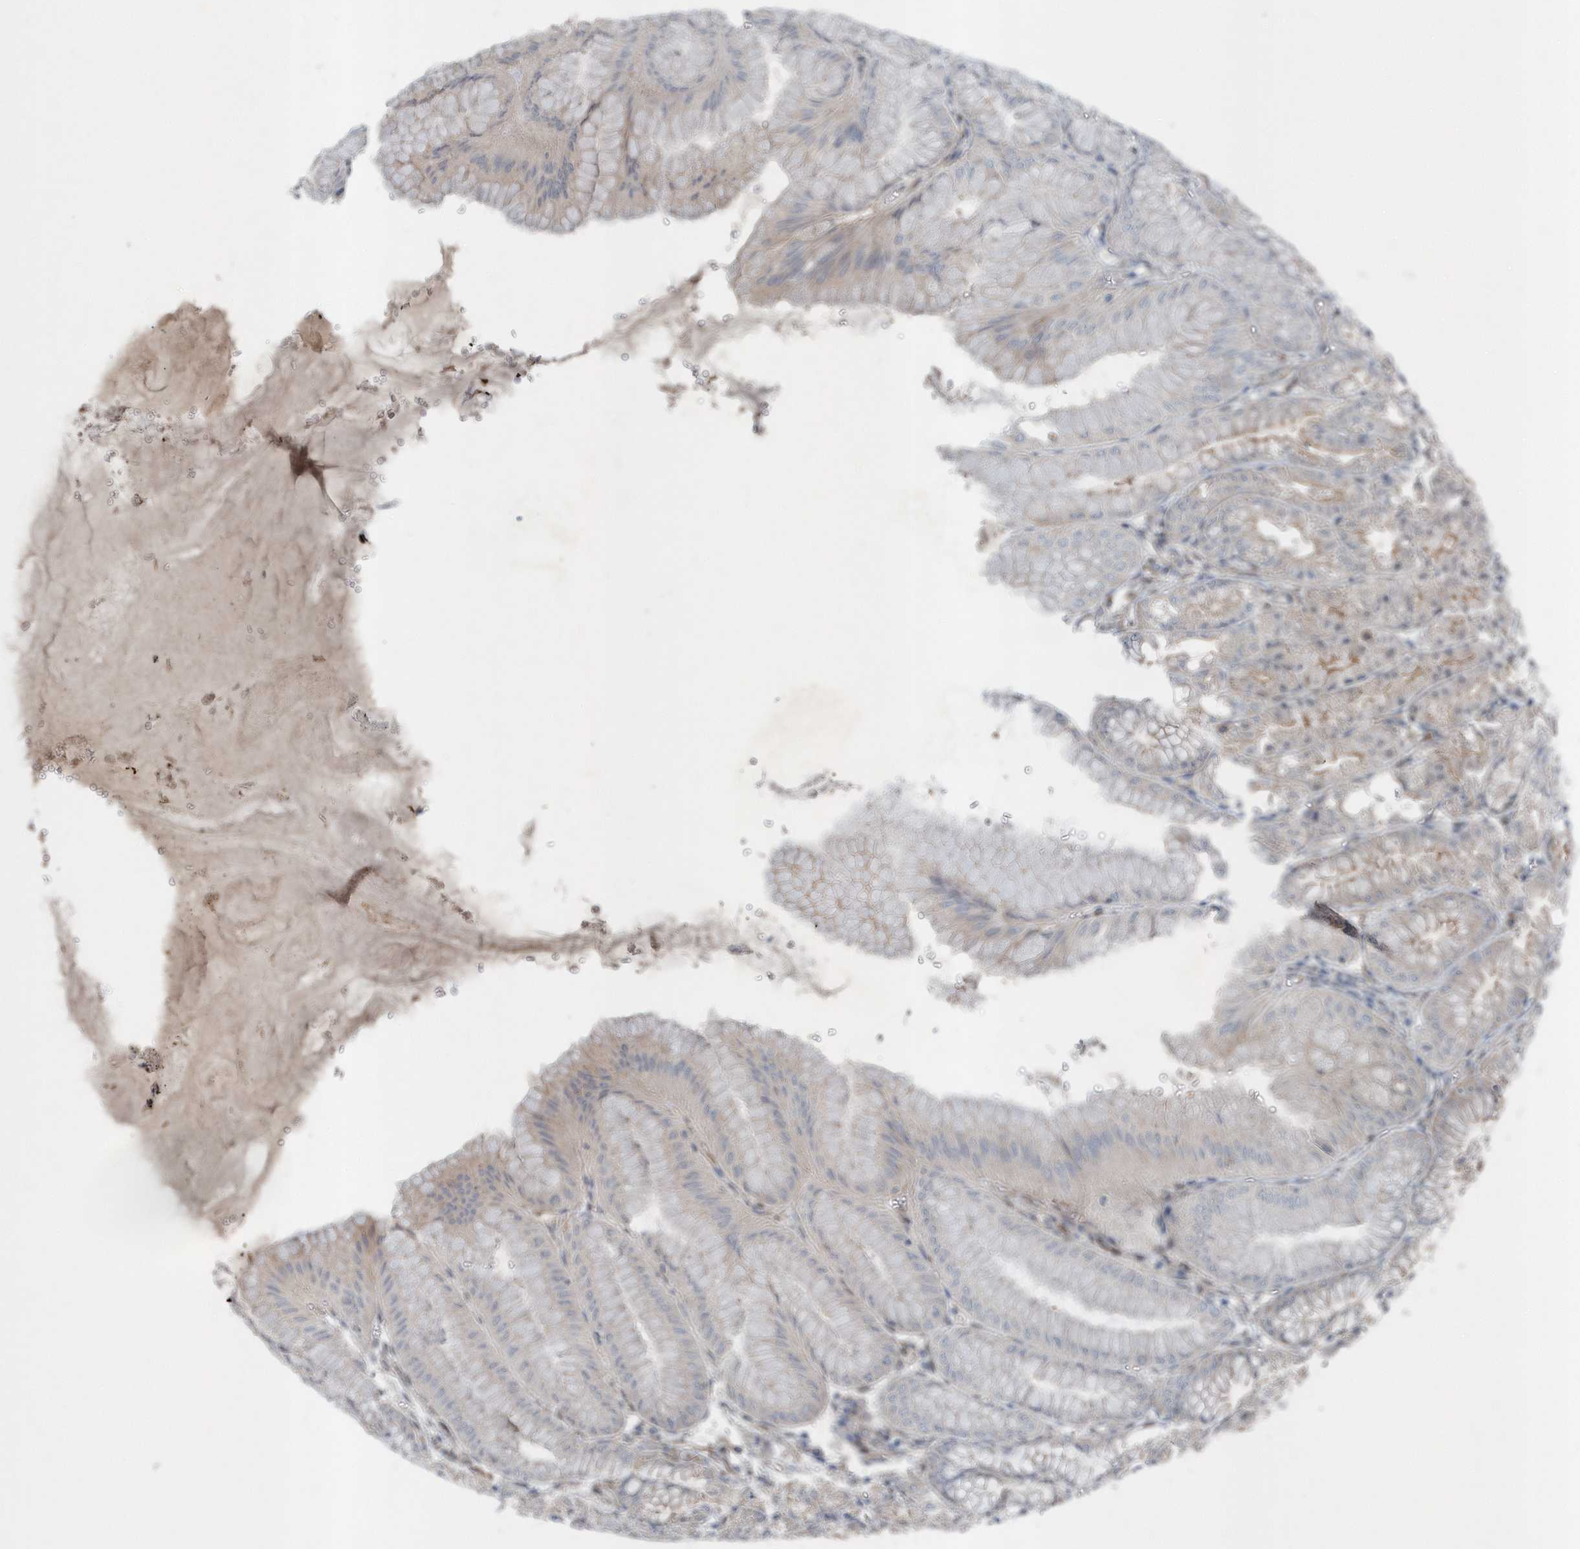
{"staining": {"intensity": "moderate", "quantity": "<25%", "location": "cytoplasmic/membranous"}, "tissue": "stomach", "cell_type": "Glandular cells", "image_type": "normal", "snomed": [{"axis": "morphology", "description": "Normal tissue, NOS"}, {"axis": "topography", "description": "Stomach, lower"}], "caption": "Approximately <25% of glandular cells in unremarkable human stomach show moderate cytoplasmic/membranous protein staining as visualized by brown immunohistochemical staining.", "gene": "MCC", "patient": {"sex": "male", "age": 71}}